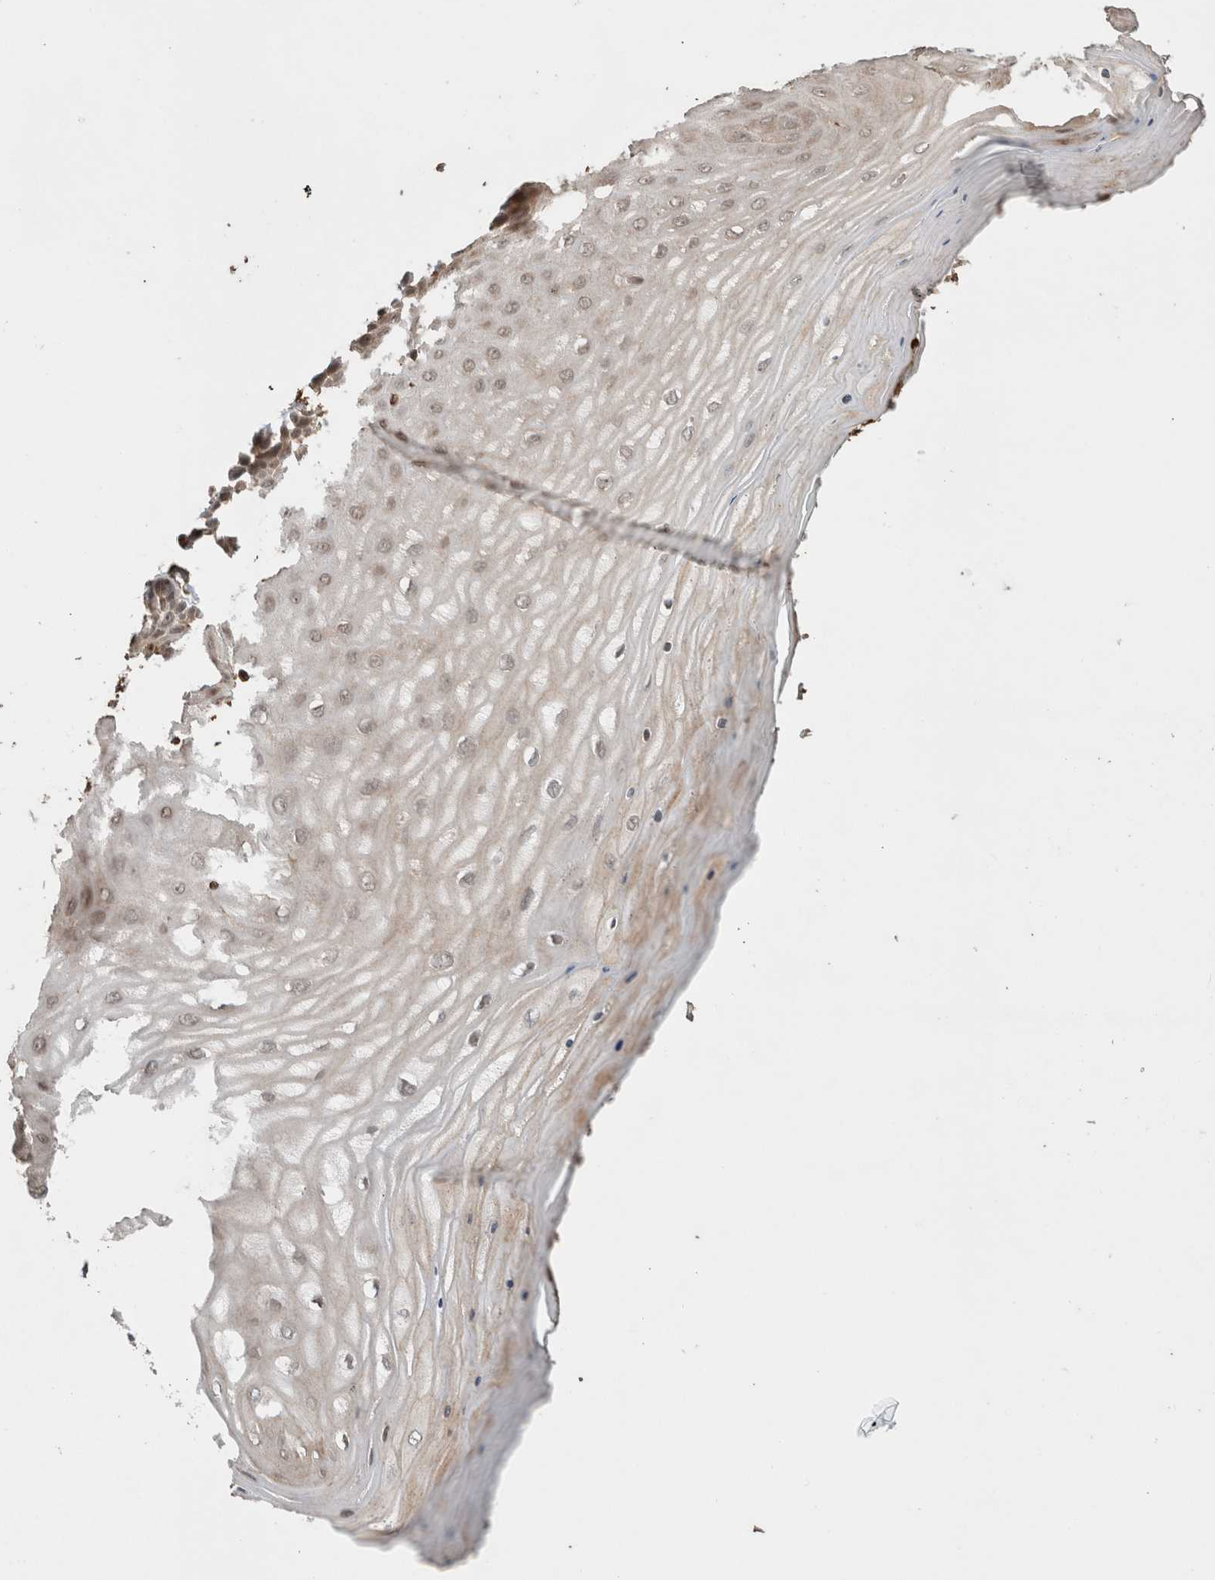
{"staining": {"intensity": "moderate", "quantity": ">75%", "location": "cytoplasmic/membranous"}, "tissue": "cervix", "cell_type": "Glandular cells", "image_type": "normal", "snomed": [{"axis": "morphology", "description": "Normal tissue, NOS"}, {"axis": "topography", "description": "Cervix"}], "caption": "Approximately >75% of glandular cells in benign human cervix show moderate cytoplasmic/membranous protein positivity as visualized by brown immunohistochemical staining.", "gene": "OTUD6B", "patient": {"sex": "female", "age": 55}}